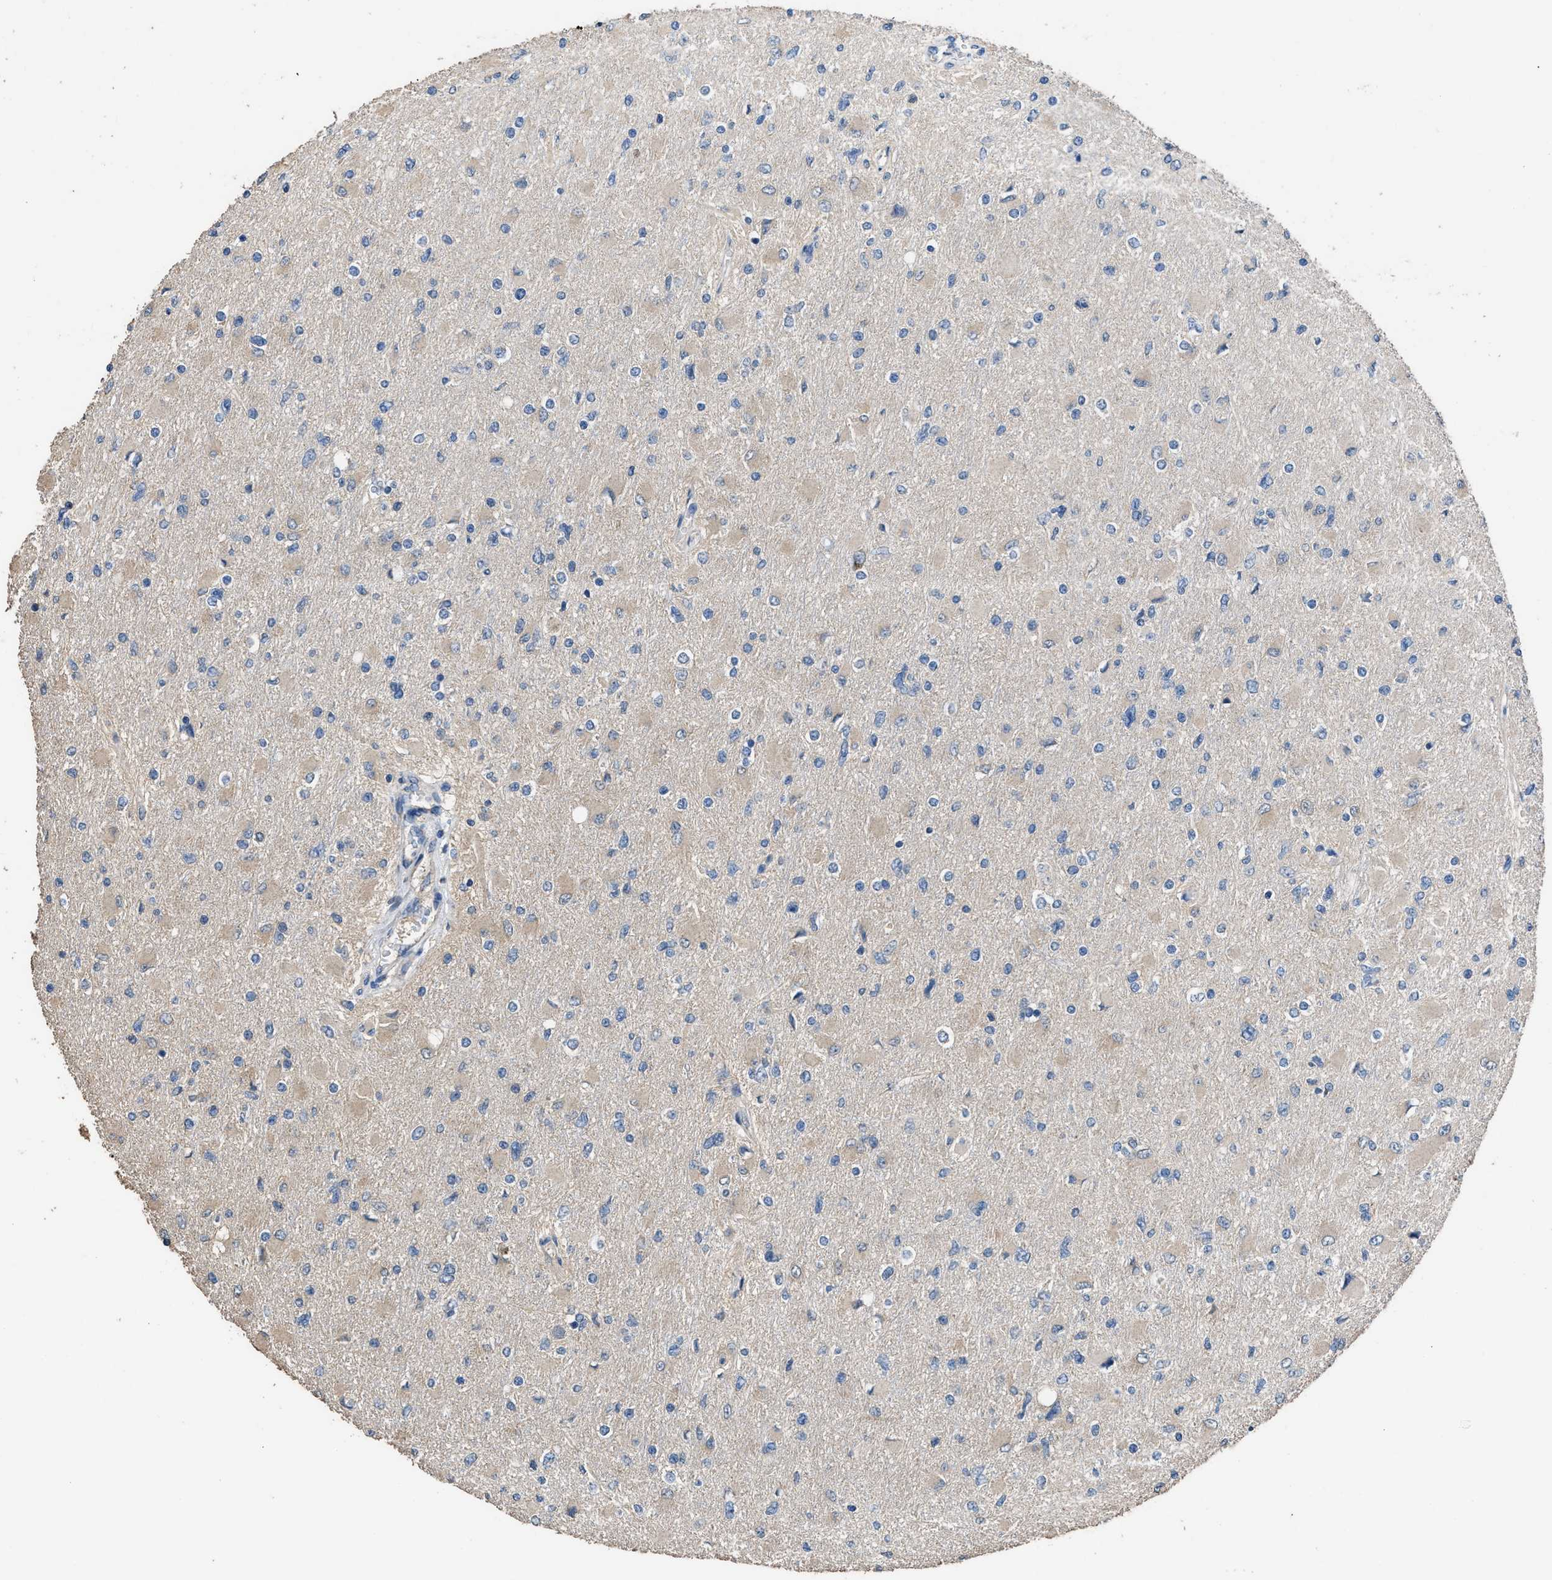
{"staining": {"intensity": "weak", "quantity": "<25%", "location": "cytoplasmic/membranous"}, "tissue": "glioma", "cell_type": "Tumor cells", "image_type": "cancer", "snomed": [{"axis": "morphology", "description": "Glioma, malignant, High grade"}, {"axis": "topography", "description": "Cerebral cortex"}], "caption": "An image of malignant glioma (high-grade) stained for a protein exhibits no brown staining in tumor cells. (DAB (3,3'-diaminobenzidine) immunohistochemistry with hematoxylin counter stain).", "gene": "ITSN1", "patient": {"sex": "female", "age": 36}}